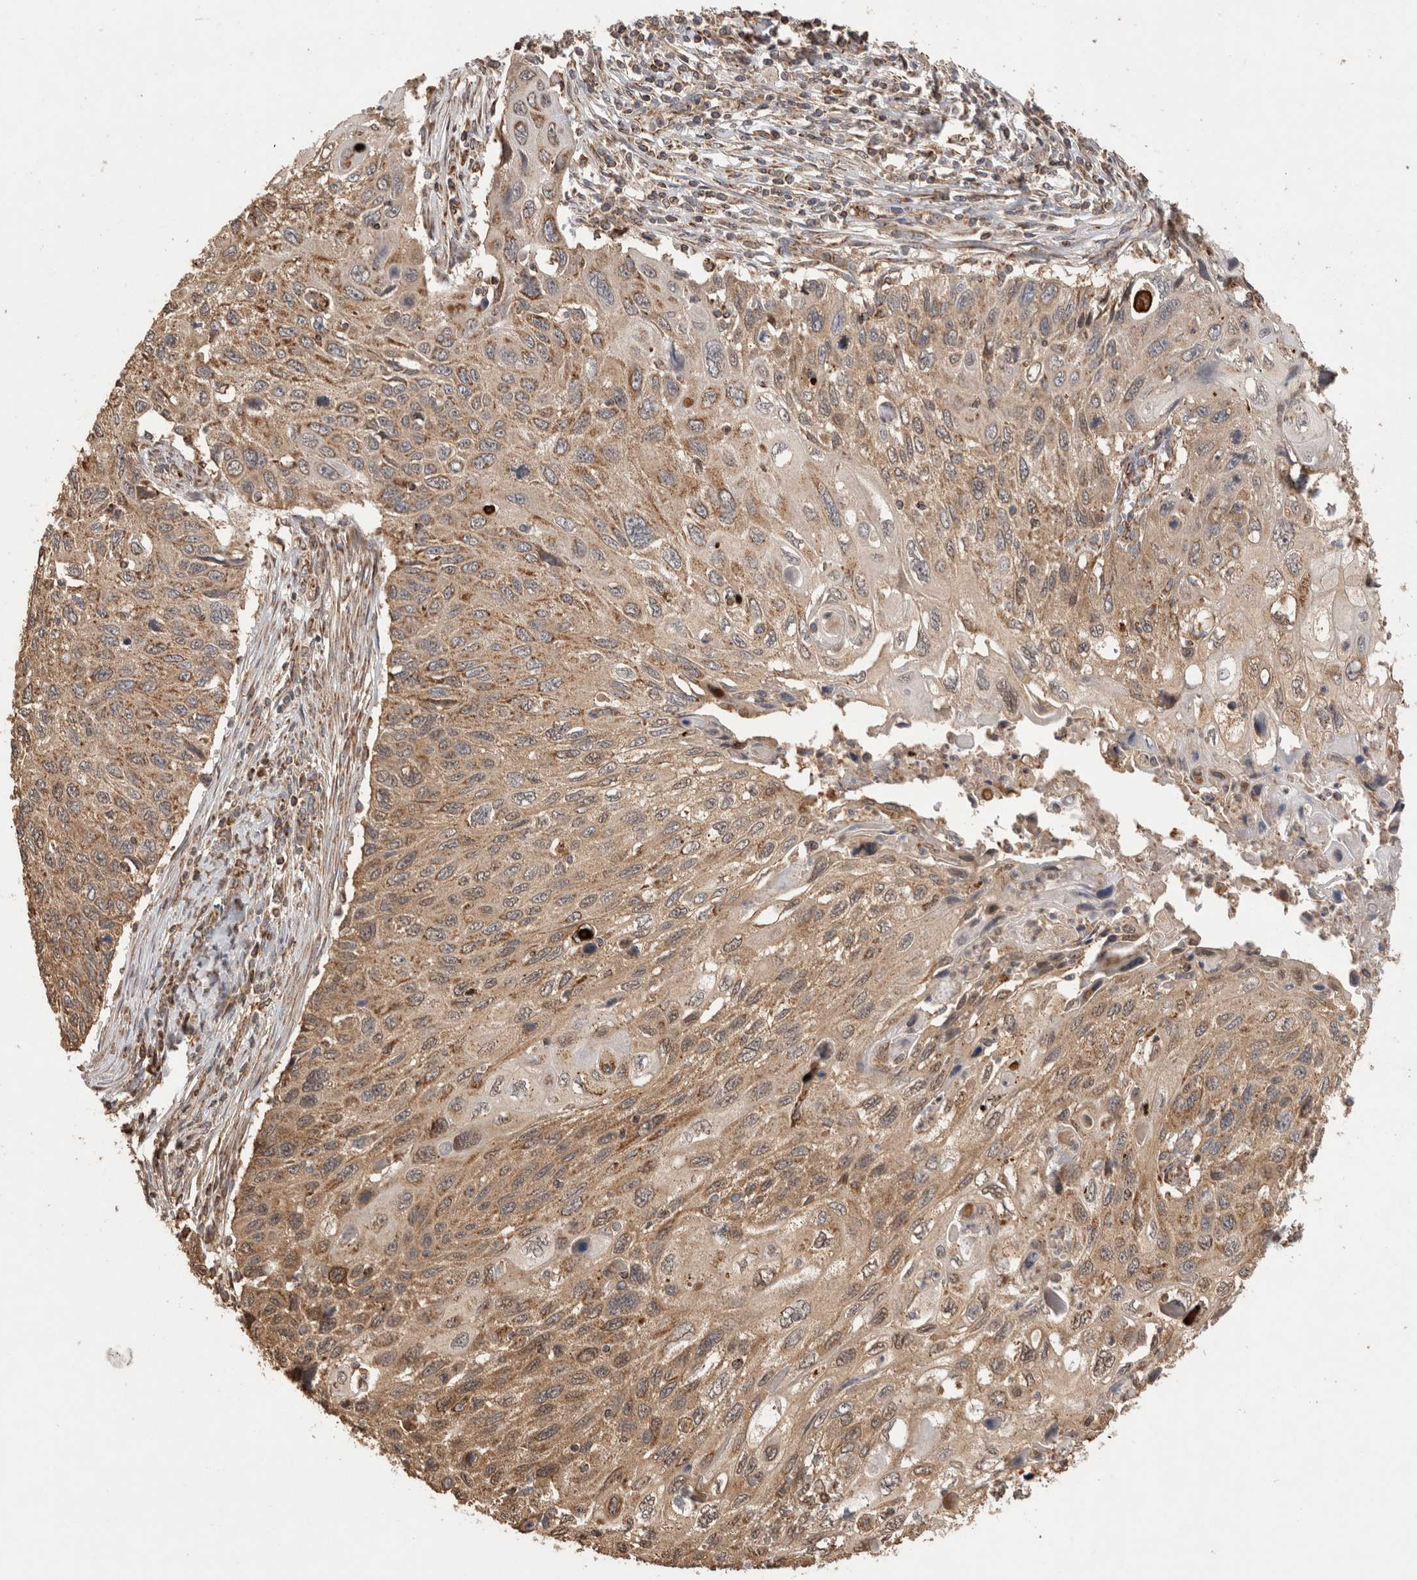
{"staining": {"intensity": "moderate", "quantity": ">75%", "location": "cytoplasmic/membranous"}, "tissue": "cervical cancer", "cell_type": "Tumor cells", "image_type": "cancer", "snomed": [{"axis": "morphology", "description": "Squamous cell carcinoma, NOS"}, {"axis": "topography", "description": "Cervix"}], "caption": "Tumor cells exhibit medium levels of moderate cytoplasmic/membranous positivity in about >75% of cells in human cervical cancer.", "gene": "IMMP2L", "patient": {"sex": "female", "age": 70}}